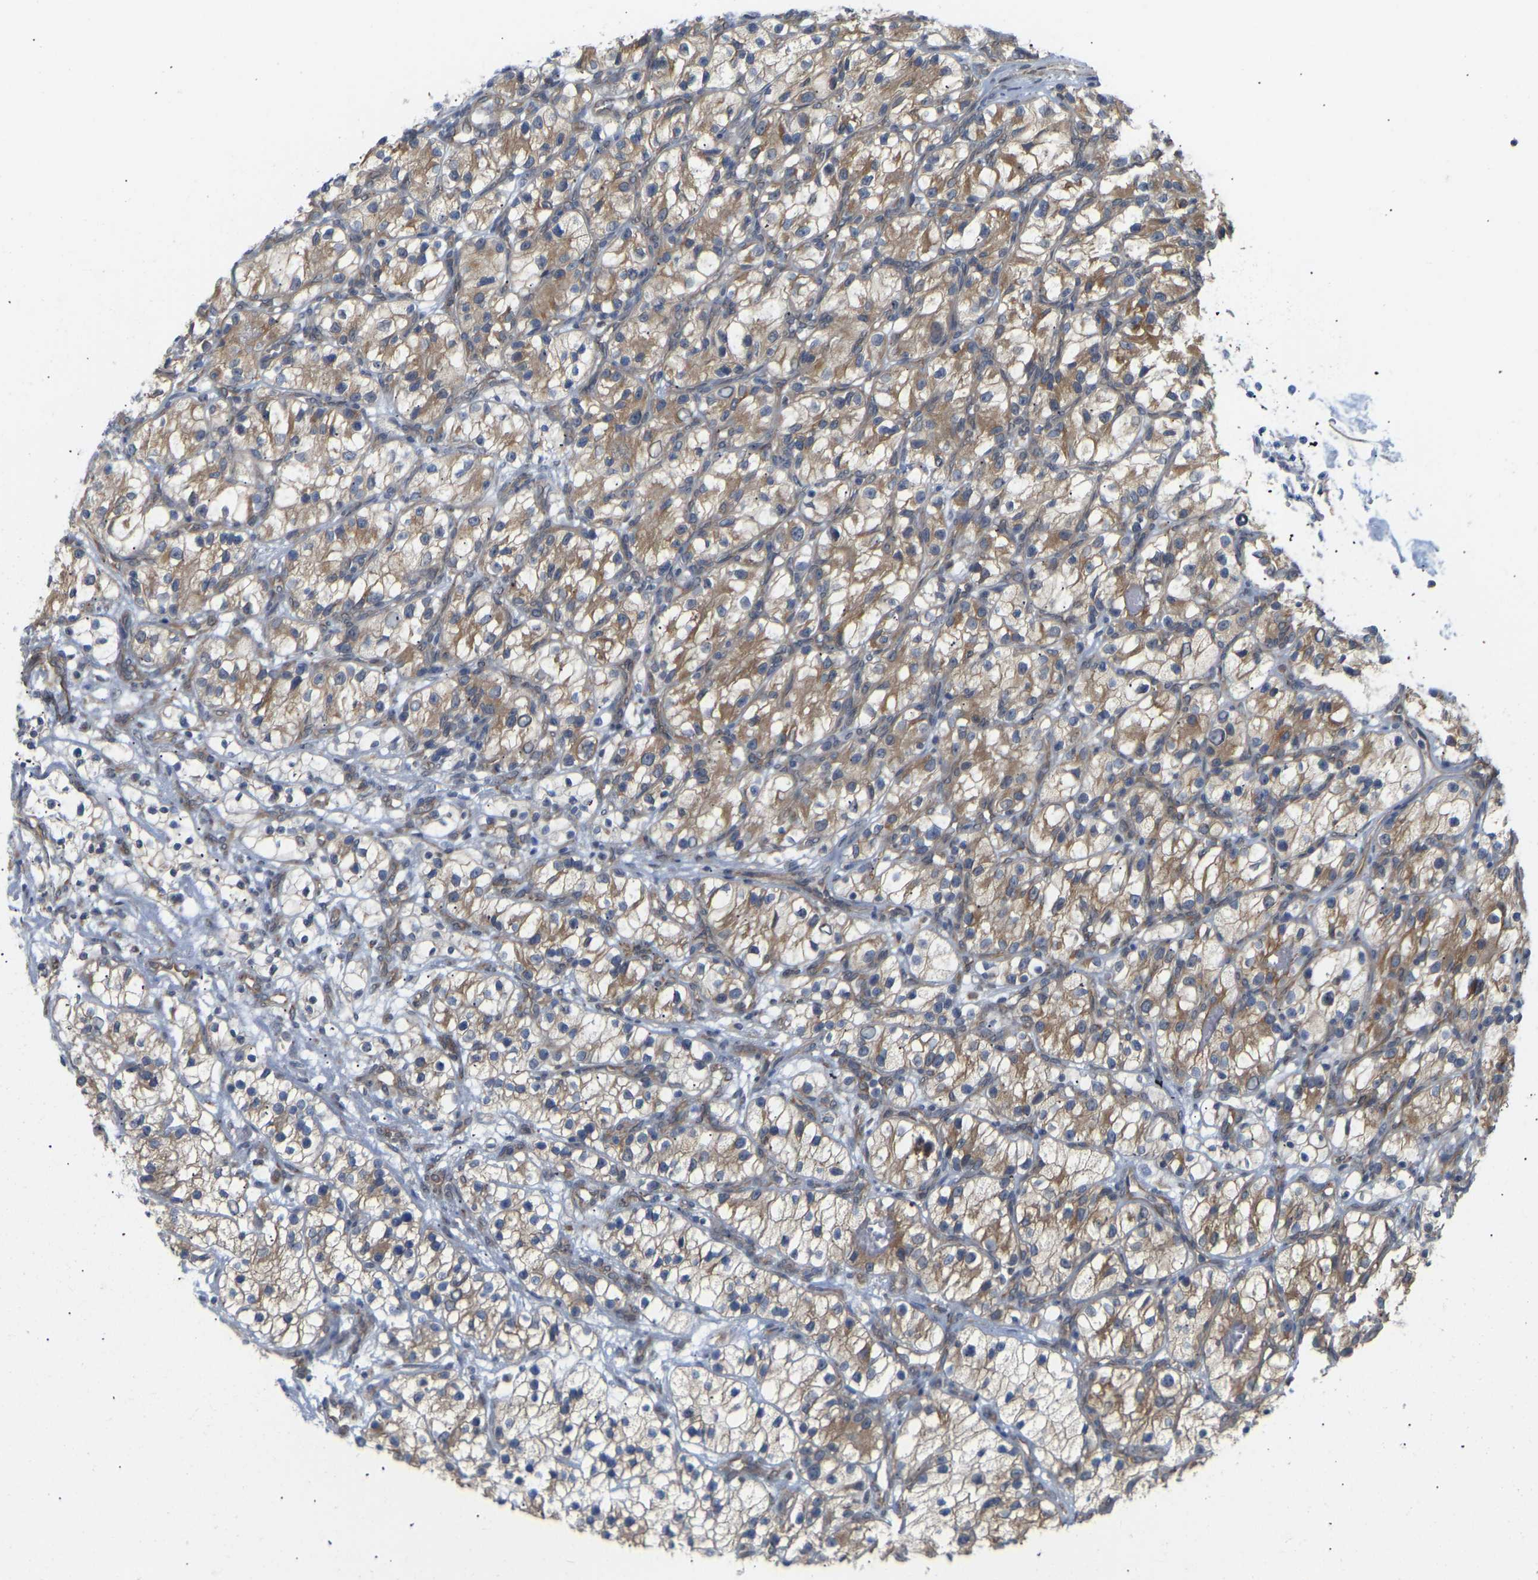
{"staining": {"intensity": "moderate", "quantity": ">75%", "location": "cytoplasmic/membranous"}, "tissue": "renal cancer", "cell_type": "Tumor cells", "image_type": "cancer", "snomed": [{"axis": "morphology", "description": "Adenocarcinoma, NOS"}, {"axis": "topography", "description": "Kidney"}], "caption": "Renal adenocarcinoma stained with DAB immunohistochemistry (IHC) reveals medium levels of moderate cytoplasmic/membranous expression in approximately >75% of tumor cells.", "gene": "BEND3", "patient": {"sex": "female", "age": 57}}